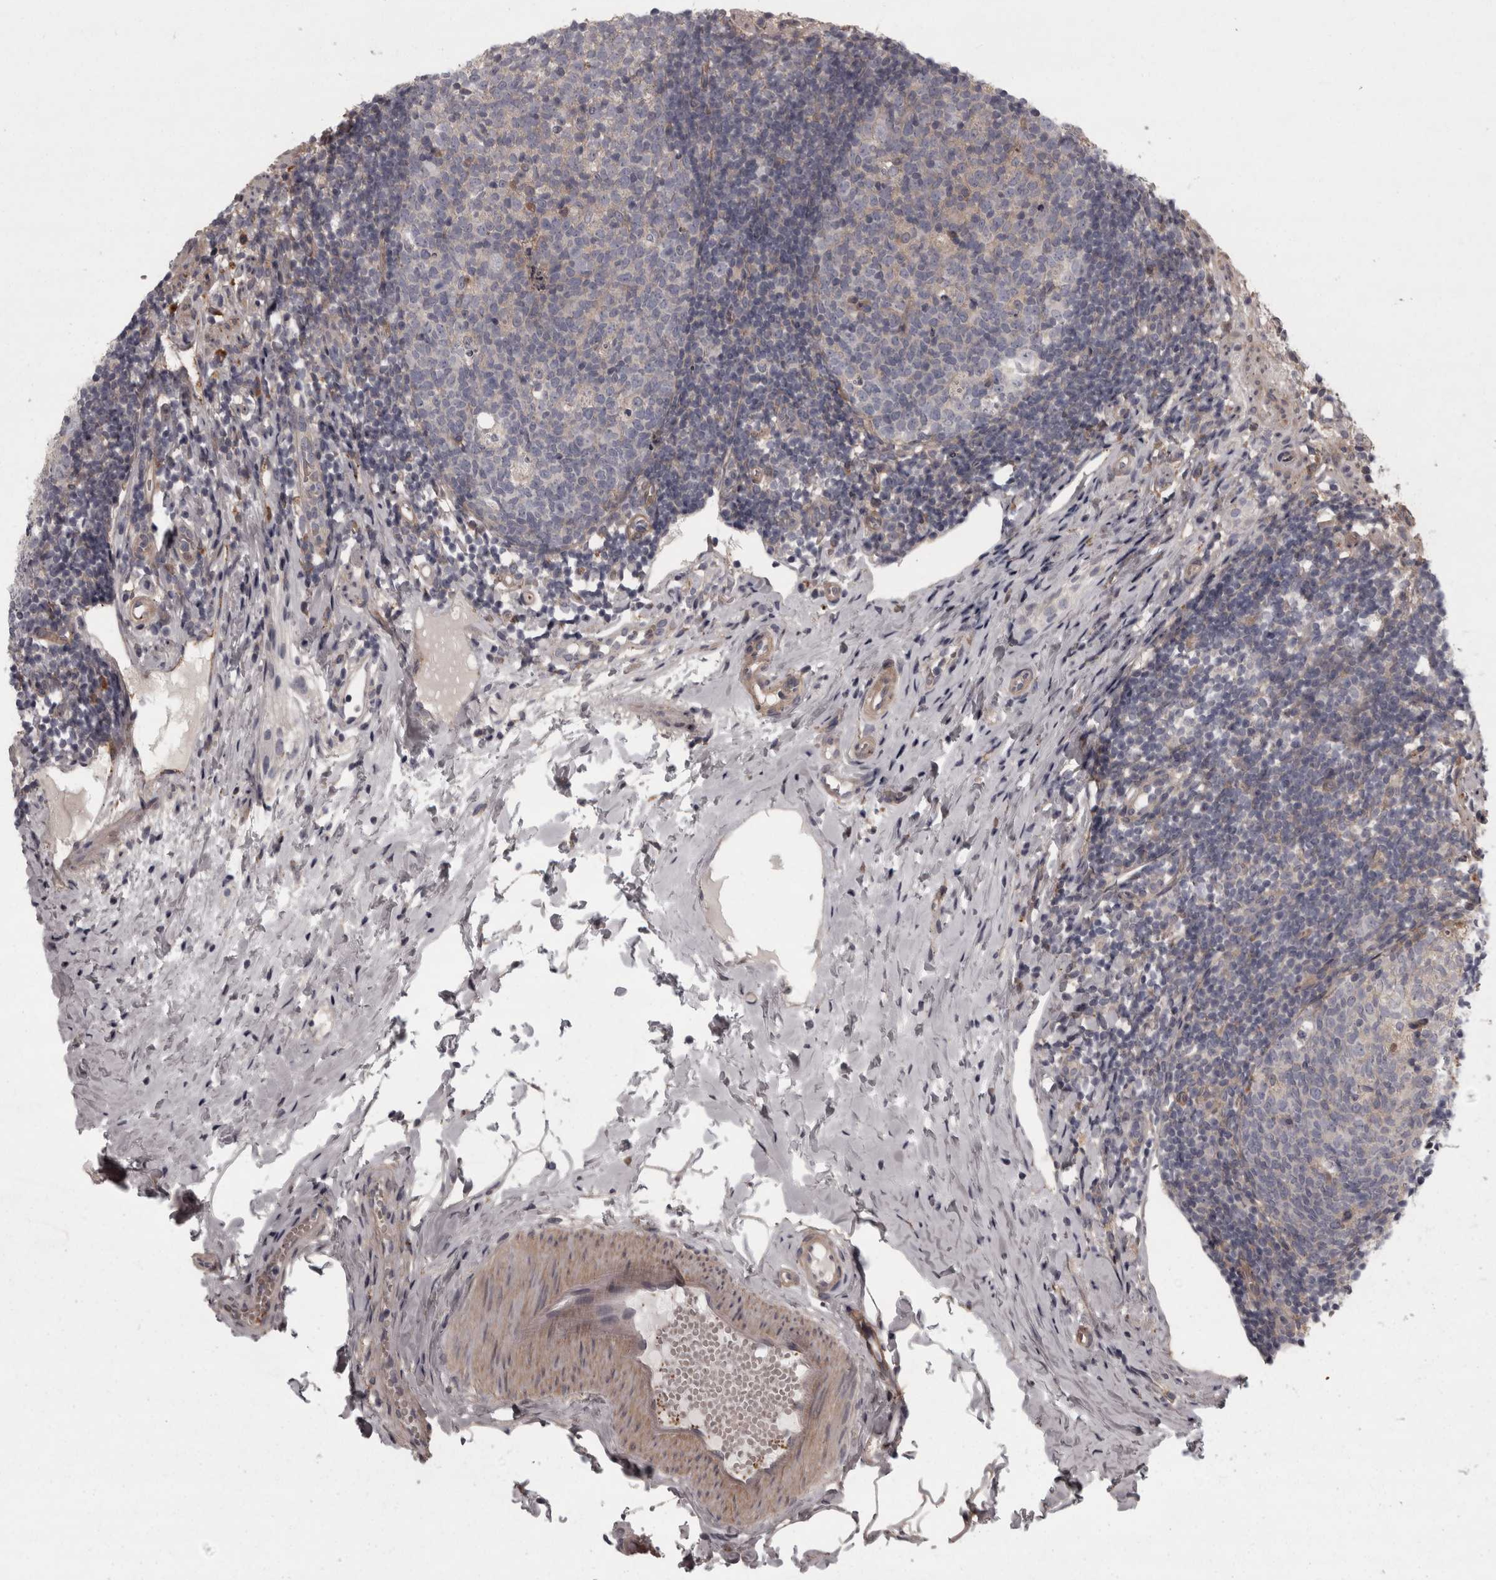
{"staining": {"intensity": "negative", "quantity": "none", "location": "none"}, "tissue": "appendix", "cell_type": "Glandular cells", "image_type": "normal", "snomed": [{"axis": "morphology", "description": "Normal tissue, NOS"}, {"axis": "topography", "description": "Appendix"}], "caption": "There is no significant positivity in glandular cells of appendix. (Brightfield microscopy of DAB (3,3'-diaminobenzidine) immunohistochemistry (IHC) at high magnification).", "gene": "RSU1", "patient": {"sex": "female", "age": 20}}